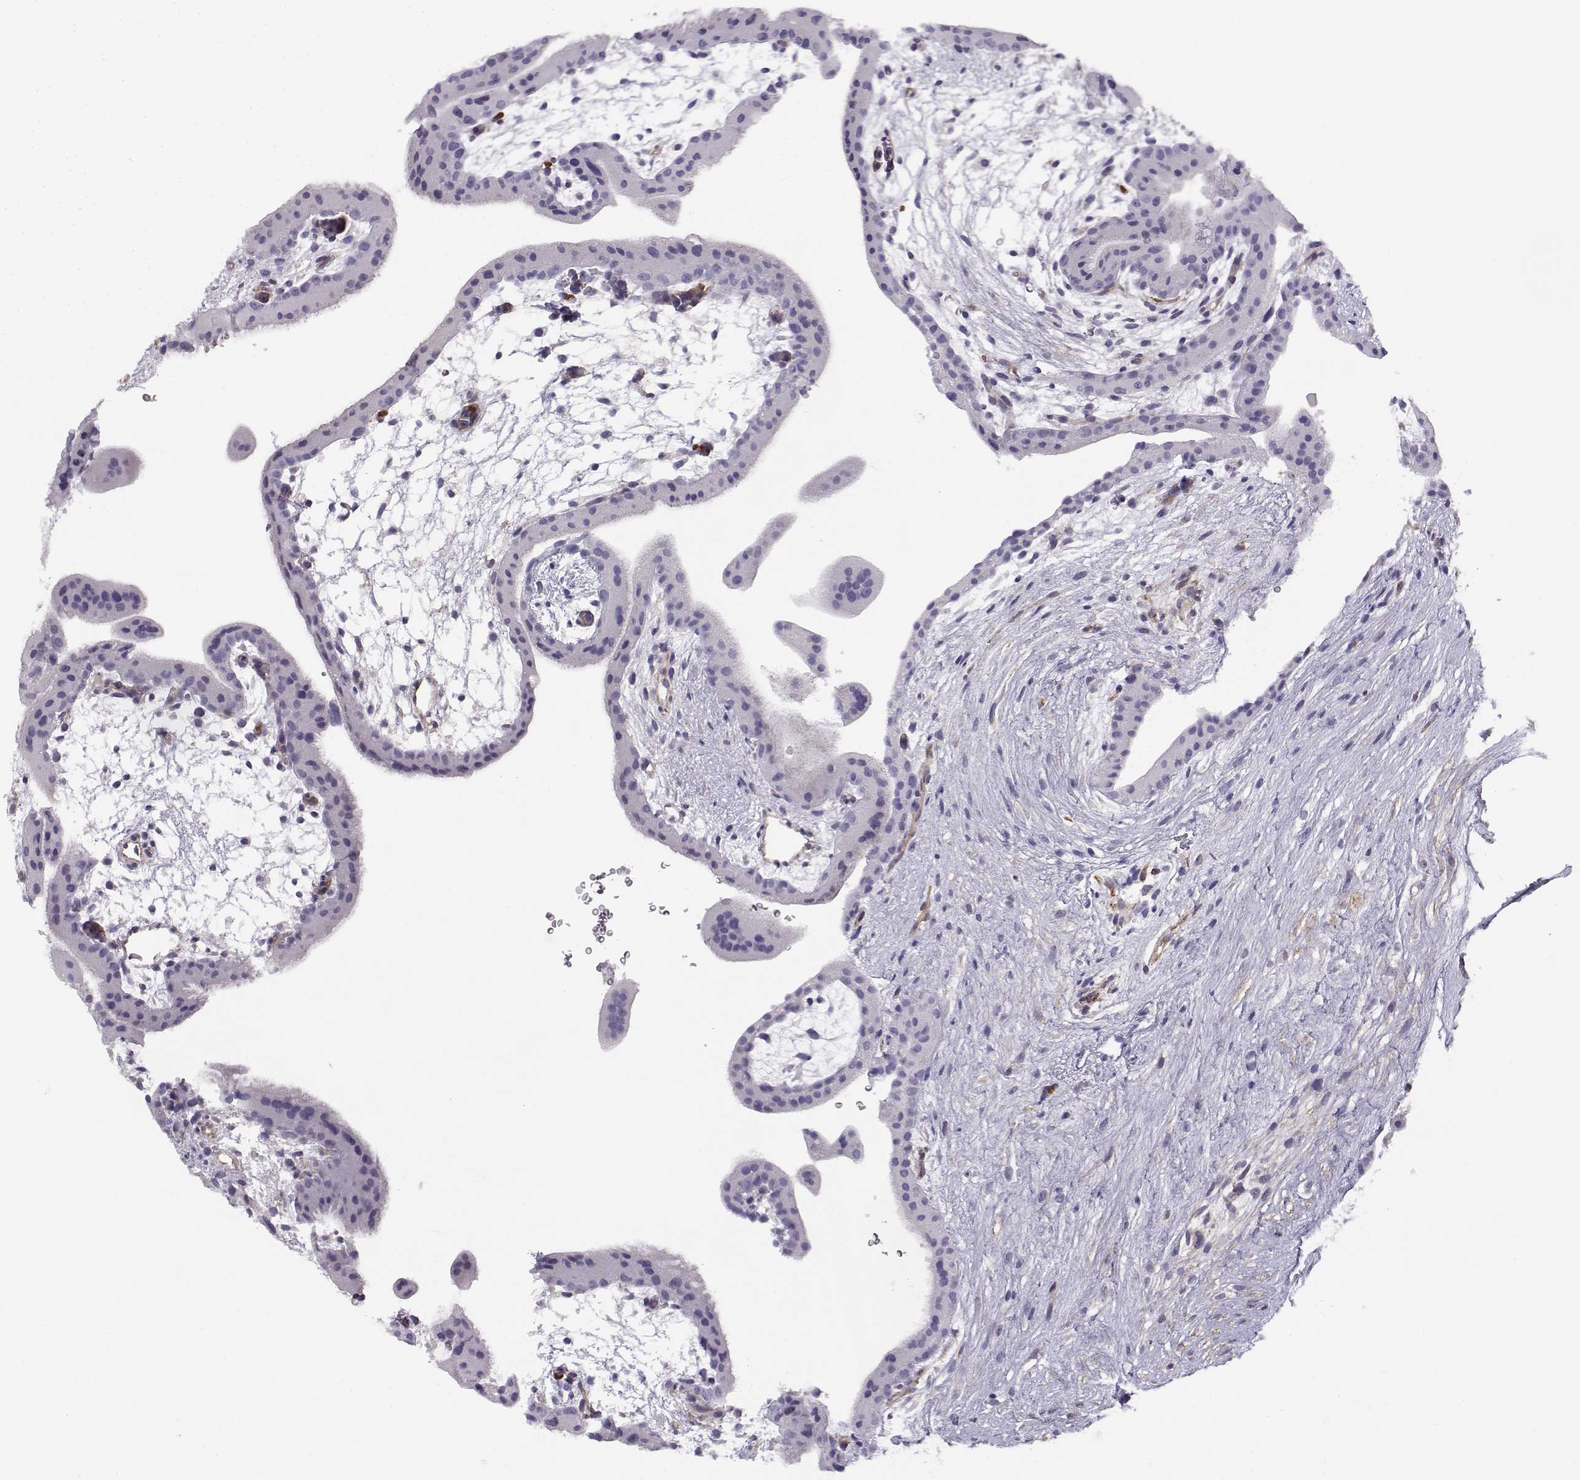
{"staining": {"intensity": "negative", "quantity": "none", "location": "none"}, "tissue": "placenta", "cell_type": "Decidual cells", "image_type": "normal", "snomed": [{"axis": "morphology", "description": "Normal tissue, NOS"}, {"axis": "topography", "description": "Placenta"}], "caption": "Image shows no significant protein positivity in decidual cells of normal placenta.", "gene": "MYO1A", "patient": {"sex": "female", "age": 19}}